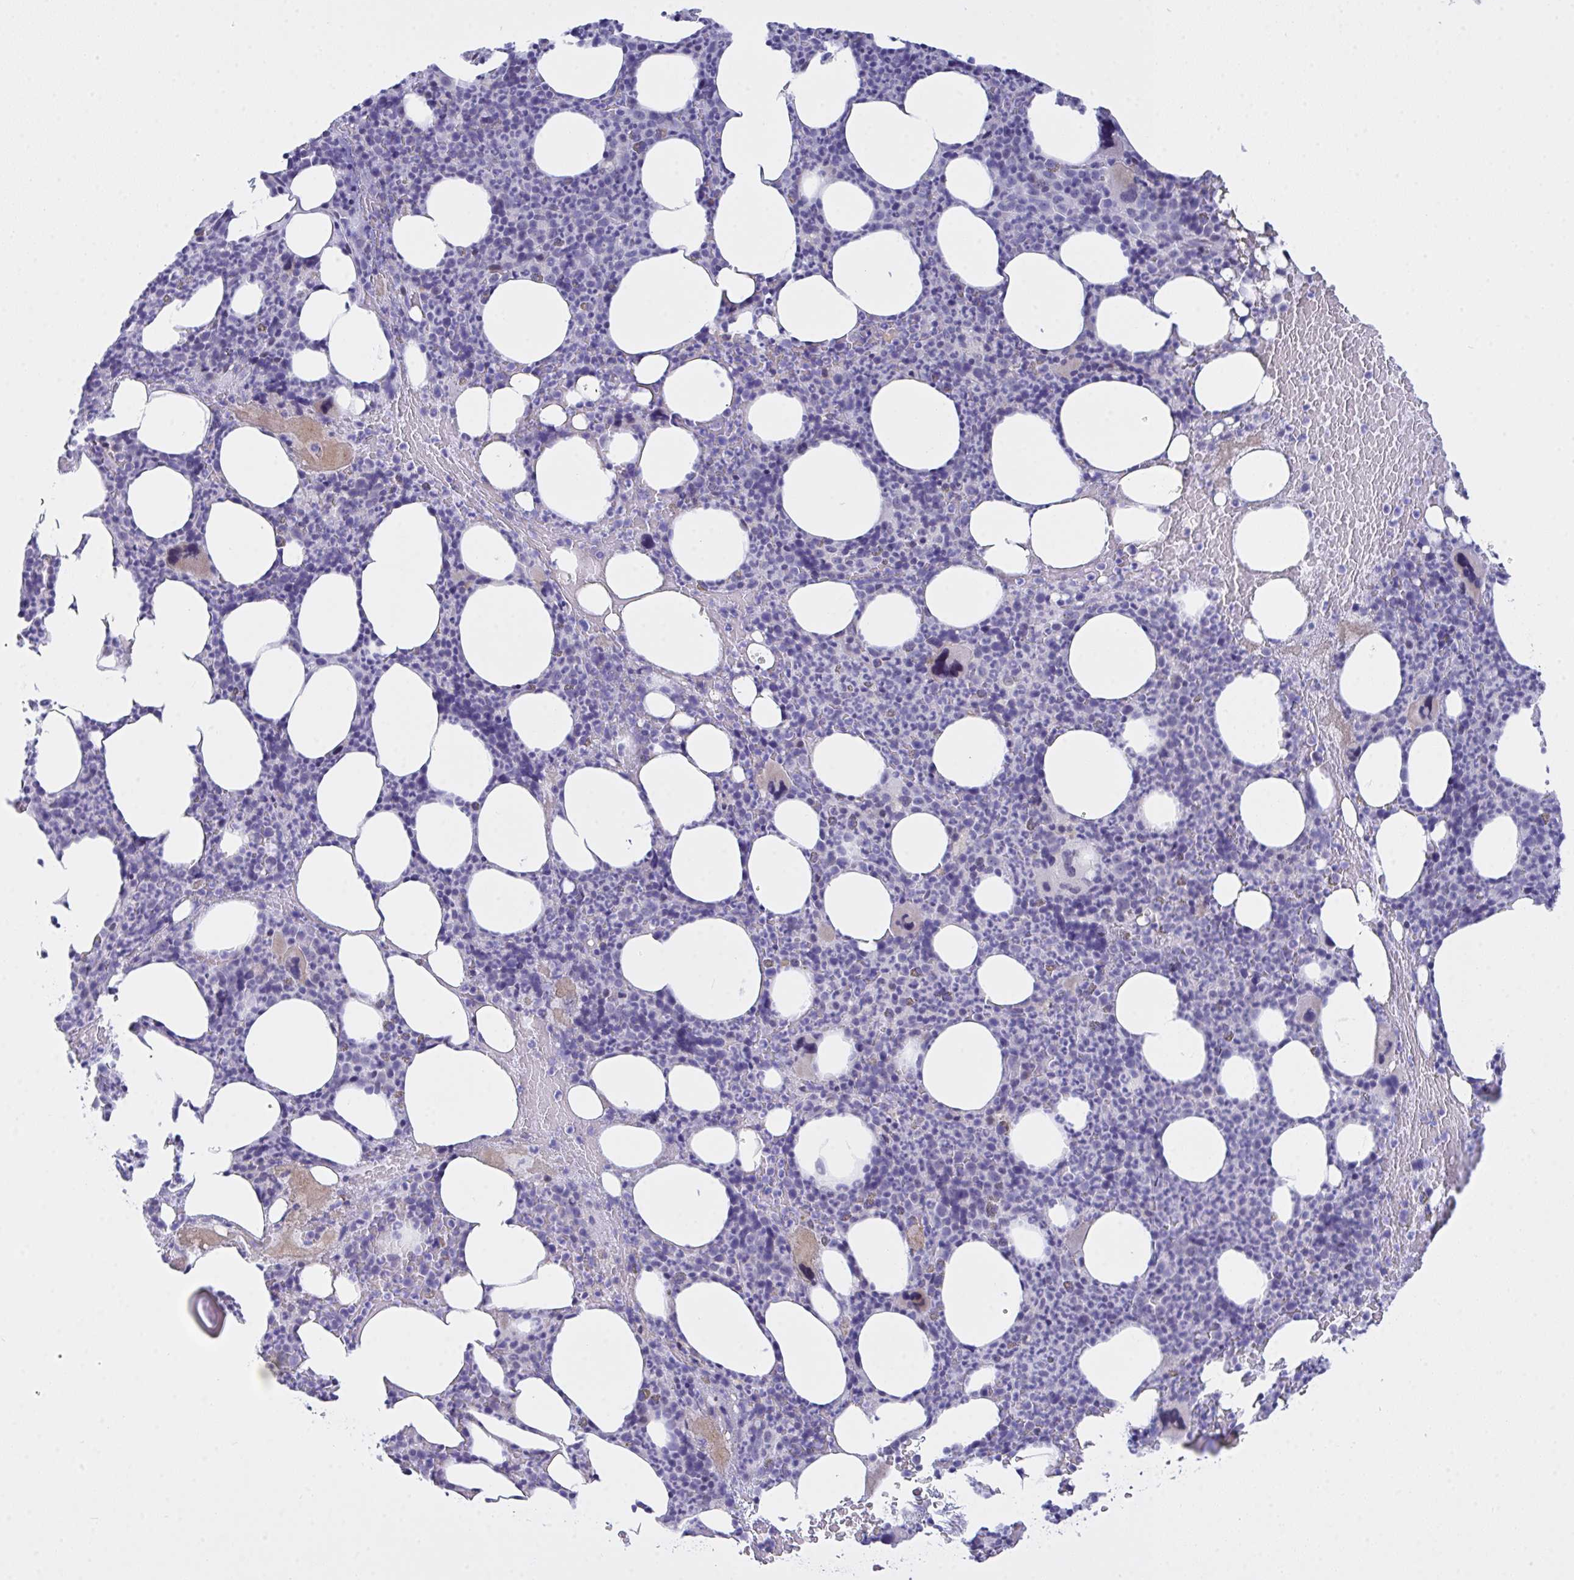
{"staining": {"intensity": "negative", "quantity": "none", "location": "none"}, "tissue": "bone marrow", "cell_type": "Hematopoietic cells", "image_type": "normal", "snomed": [{"axis": "morphology", "description": "Normal tissue, NOS"}, {"axis": "topography", "description": "Bone marrow"}], "caption": "This photomicrograph is of benign bone marrow stained with immunohistochemistry to label a protein in brown with the nuclei are counter-stained blue. There is no expression in hematopoietic cells.", "gene": "FBXL22", "patient": {"sex": "female", "age": 59}}